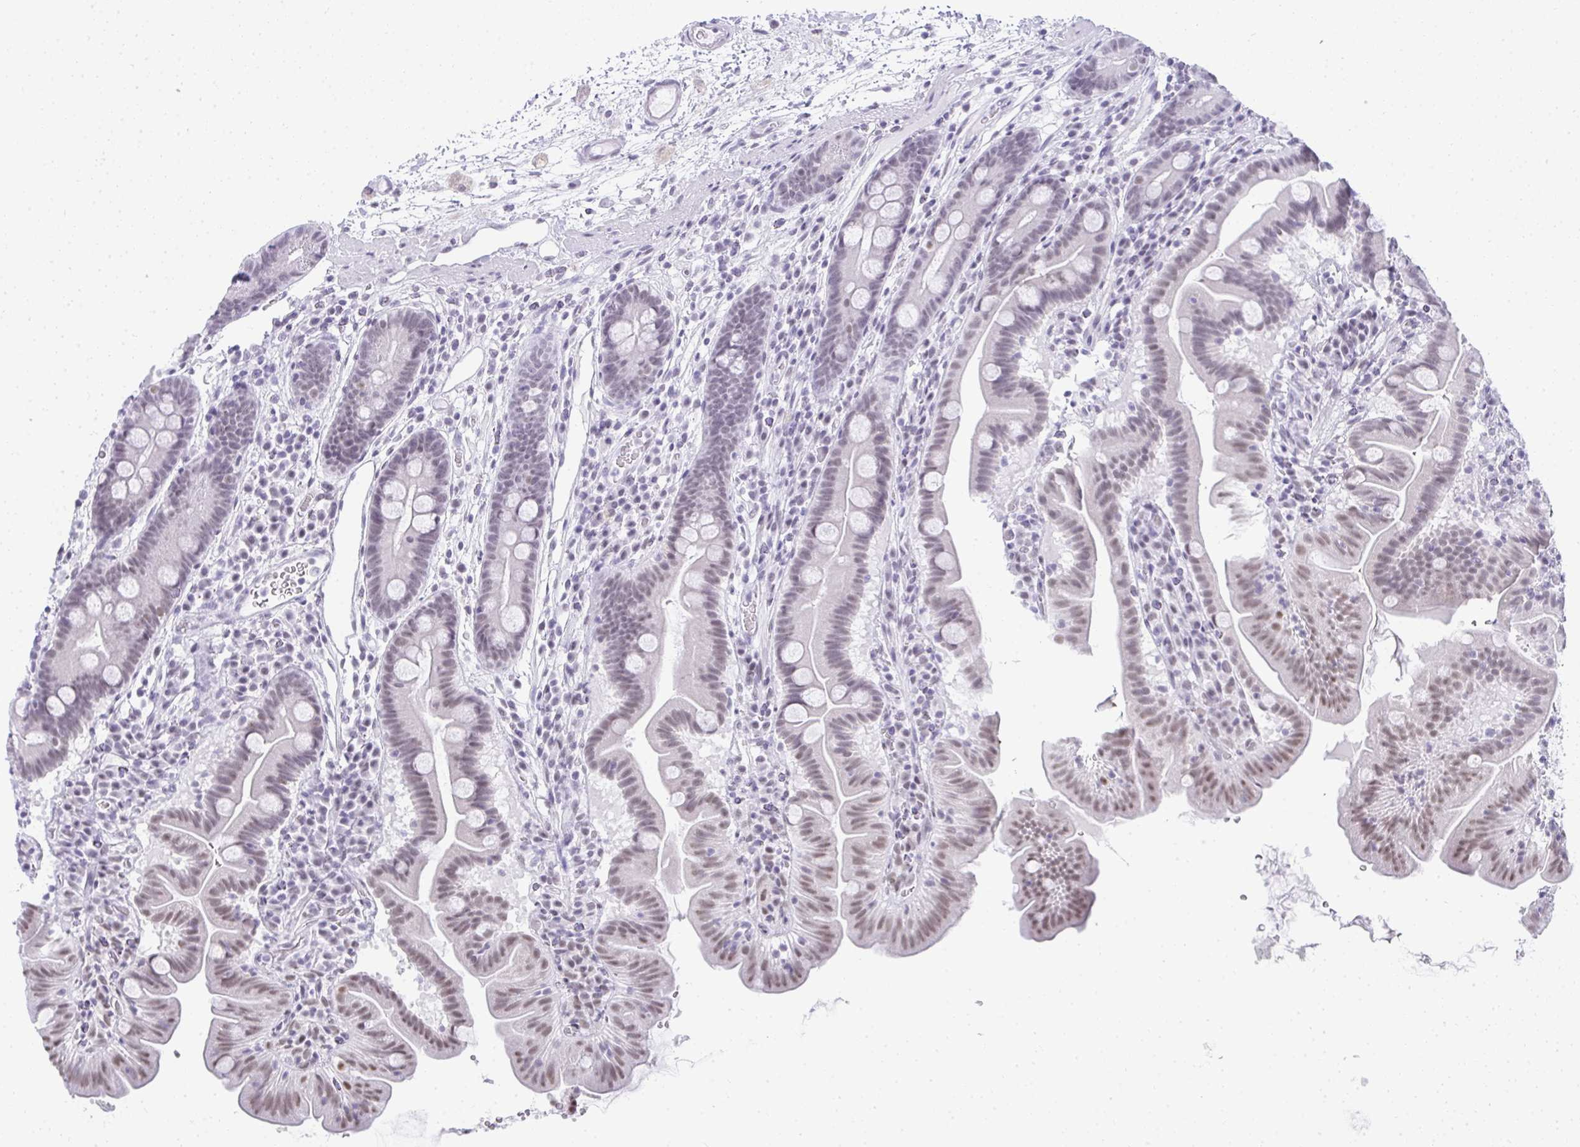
{"staining": {"intensity": "weak", "quantity": "25%-75%", "location": "nuclear"}, "tissue": "small intestine", "cell_type": "Glandular cells", "image_type": "normal", "snomed": [{"axis": "morphology", "description": "Normal tissue, NOS"}, {"axis": "topography", "description": "Small intestine"}], "caption": "Glandular cells reveal weak nuclear staining in approximately 25%-75% of cells in benign small intestine.", "gene": "PLA2G1B", "patient": {"sex": "male", "age": 26}}